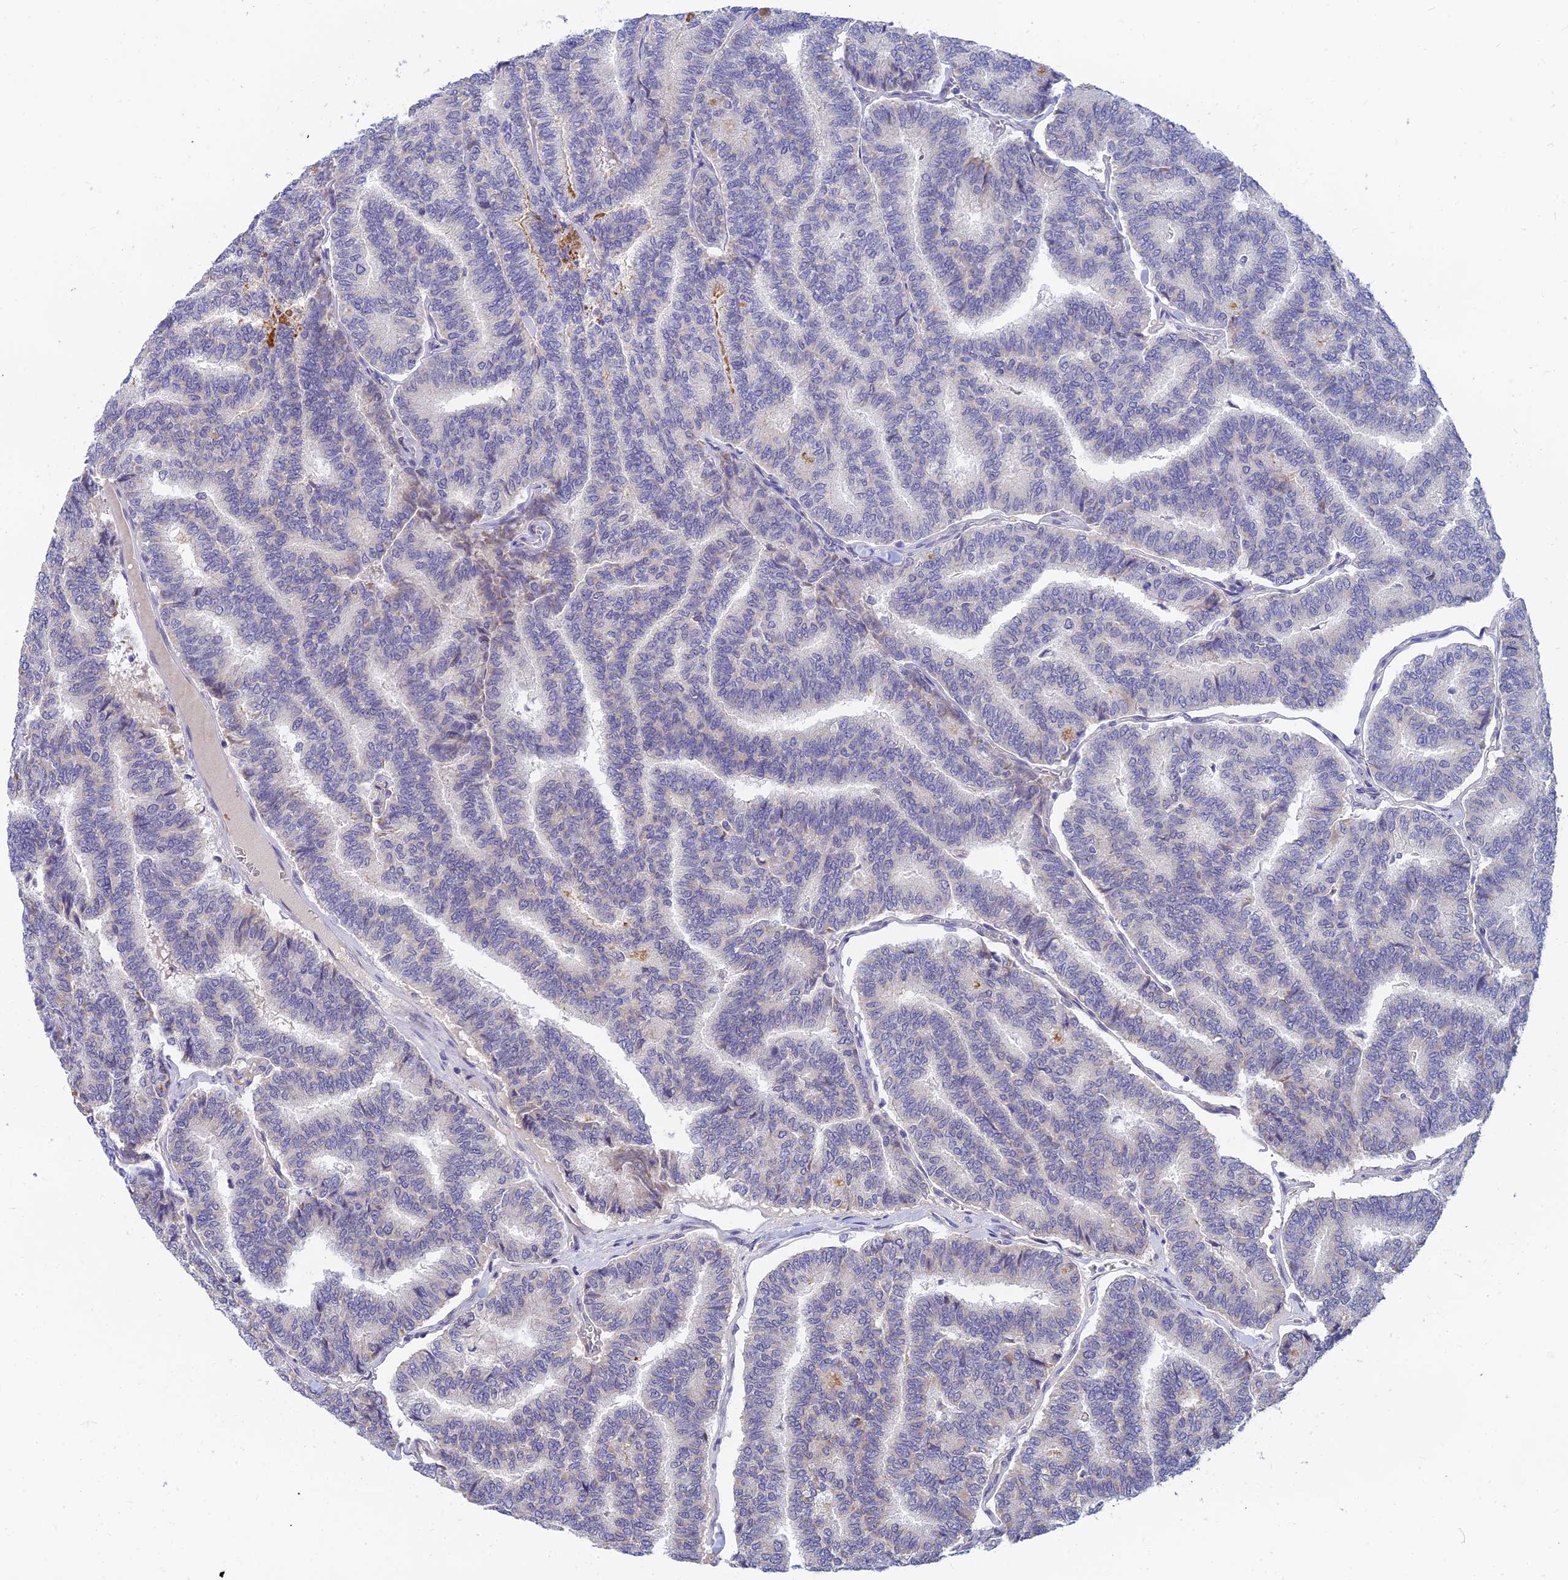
{"staining": {"intensity": "negative", "quantity": "none", "location": "none"}, "tissue": "thyroid cancer", "cell_type": "Tumor cells", "image_type": "cancer", "snomed": [{"axis": "morphology", "description": "Papillary adenocarcinoma, NOS"}, {"axis": "topography", "description": "Thyroid gland"}], "caption": "DAB (3,3'-diaminobenzidine) immunohistochemical staining of human thyroid cancer shows no significant positivity in tumor cells. (DAB immunohistochemistry with hematoxylin counter stain).", "gene": "ANKS4B", "patient": {"sex": "female", "age": 35}}